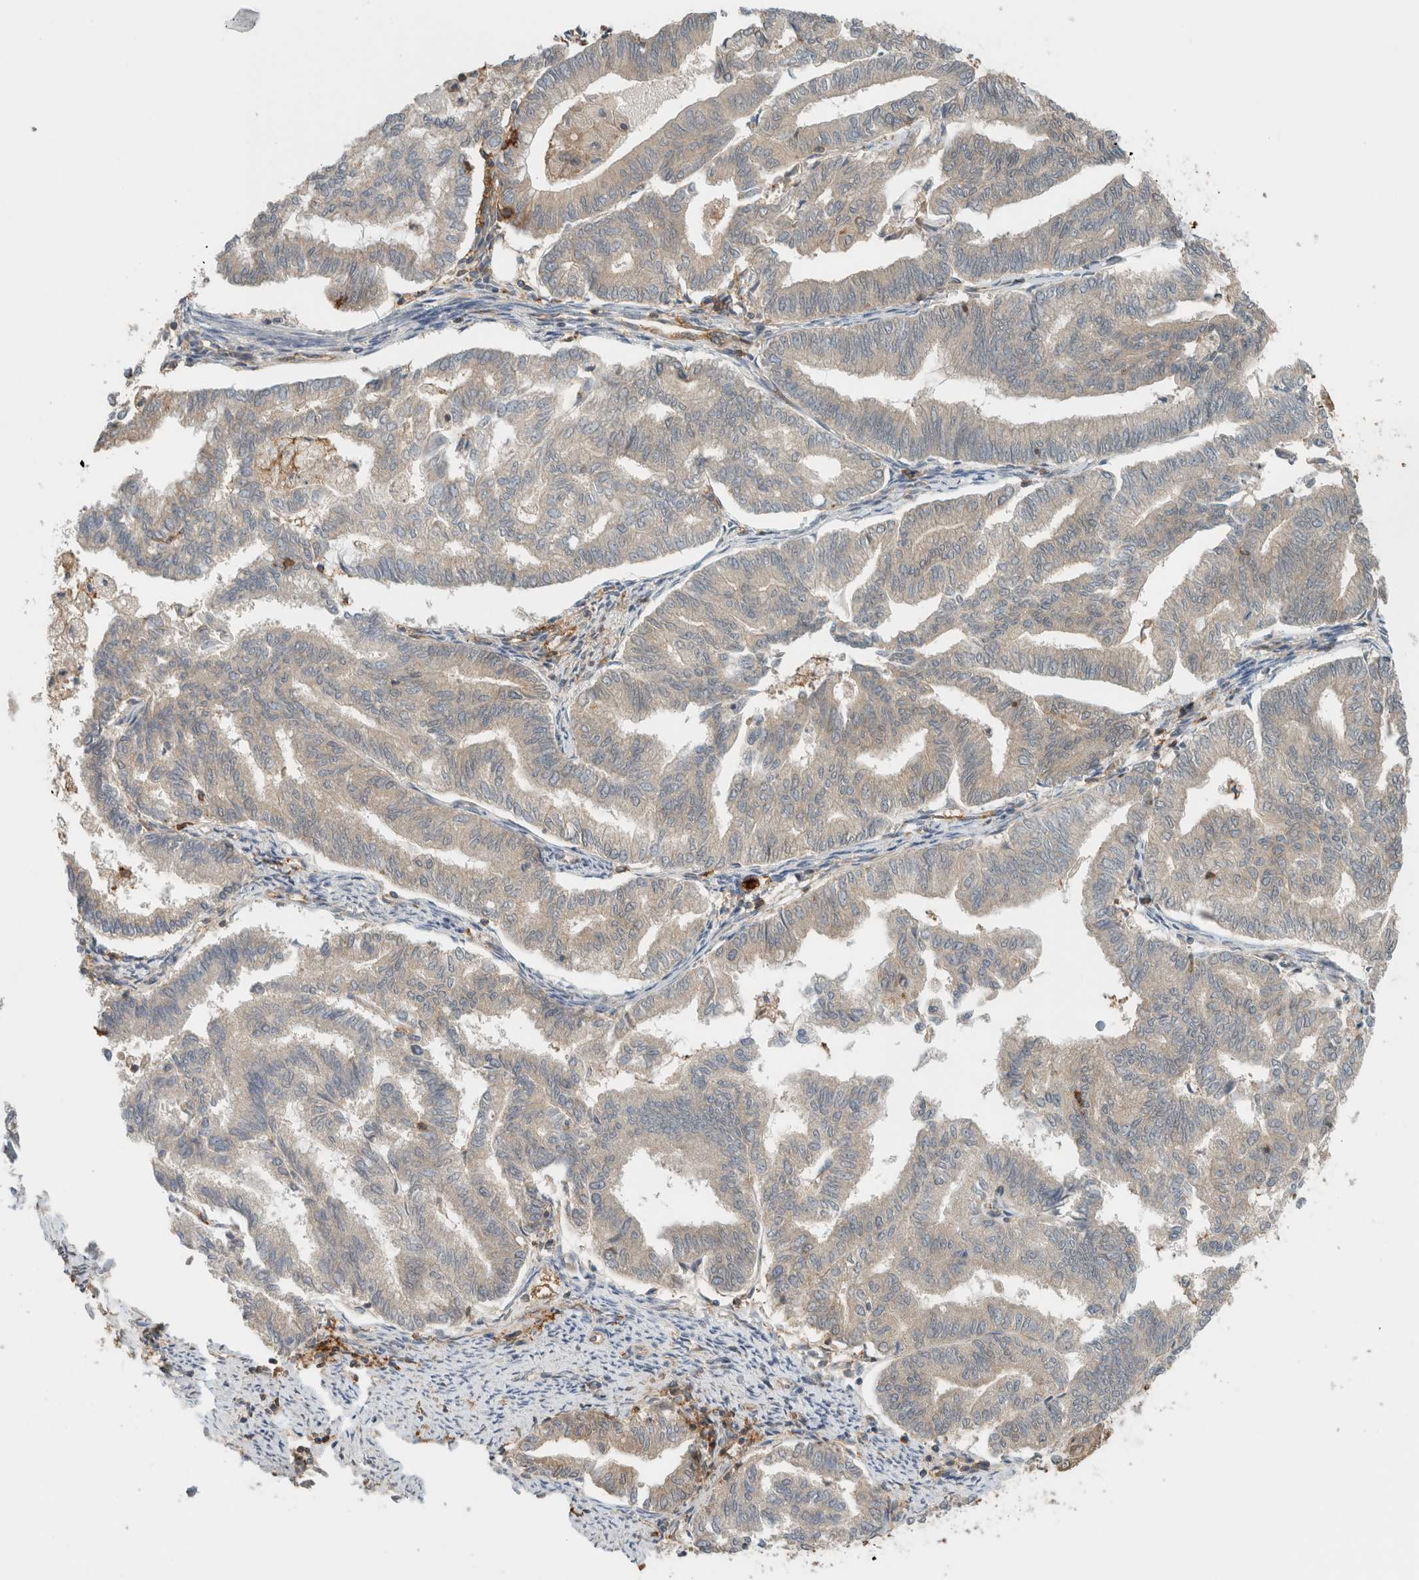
{"staining": {"intensity": "weak", "quantity": "<25%", "location": "cytoplasmic/membranous"}, "tissue": "endometrial cancer", "cell_type": "Tumor cells", "image_type": "cancer", "snomed": [{"axis": "morphology", "description": "Adenocarcinoma, NOS"}, {"axis": "topography", "description": "Endometrium"}], "caption": "This micrograph is of adenocarcinoma (endometrial) stained with immunohistochemistry to label a protein in brown with the nuclei are counter-stained blue. There is no expression in tumor cells.", "gene": "PFDN4", "patient": {"sex": "female", "age": 79}}